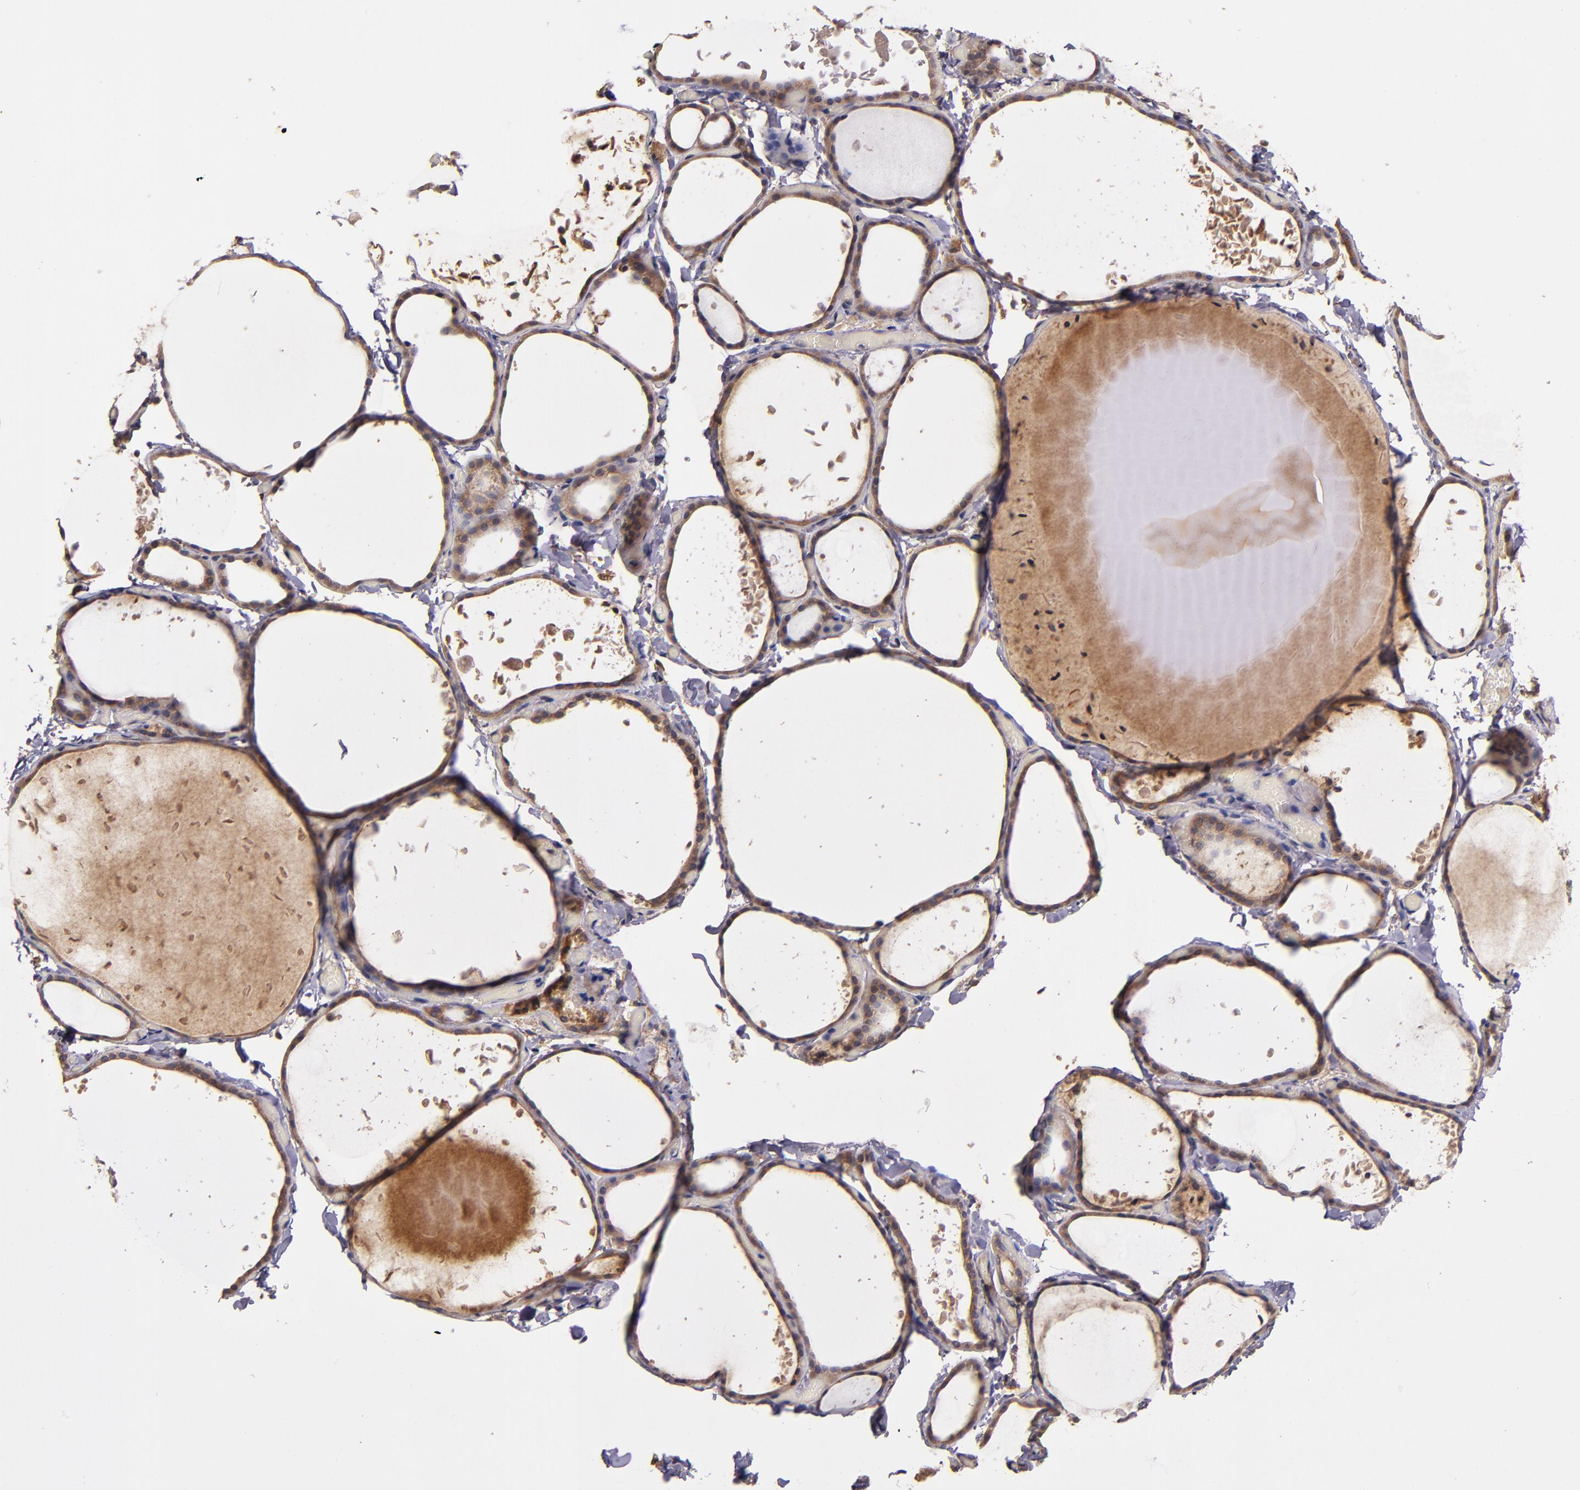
{"staining": {"intensity": "weak", "quantity": ">75%", "location": "cytoplasmic/membranous"}, "tissue": "thyroid gland", "cell_type": "Glandular cells", "image_type": "normal", "snomed": [{"axis": "morphology", "description": "Normal tissue, NOS"}, {"axis": "topography", "description": "Thyroid gland"}], "caption": "Protein staining exhibits weak cytoplasmic/membranous positivity in approximately >75% of glandular cells in normal thyroid gland. (Stains: DAB (3,3'-diaminobenzidine) in brown, nuclei in blue, Microscopy: brightfield microscopy at high magnification).", "gene": "PRAF2", "patient": {"sex": "female", "age": 22}}